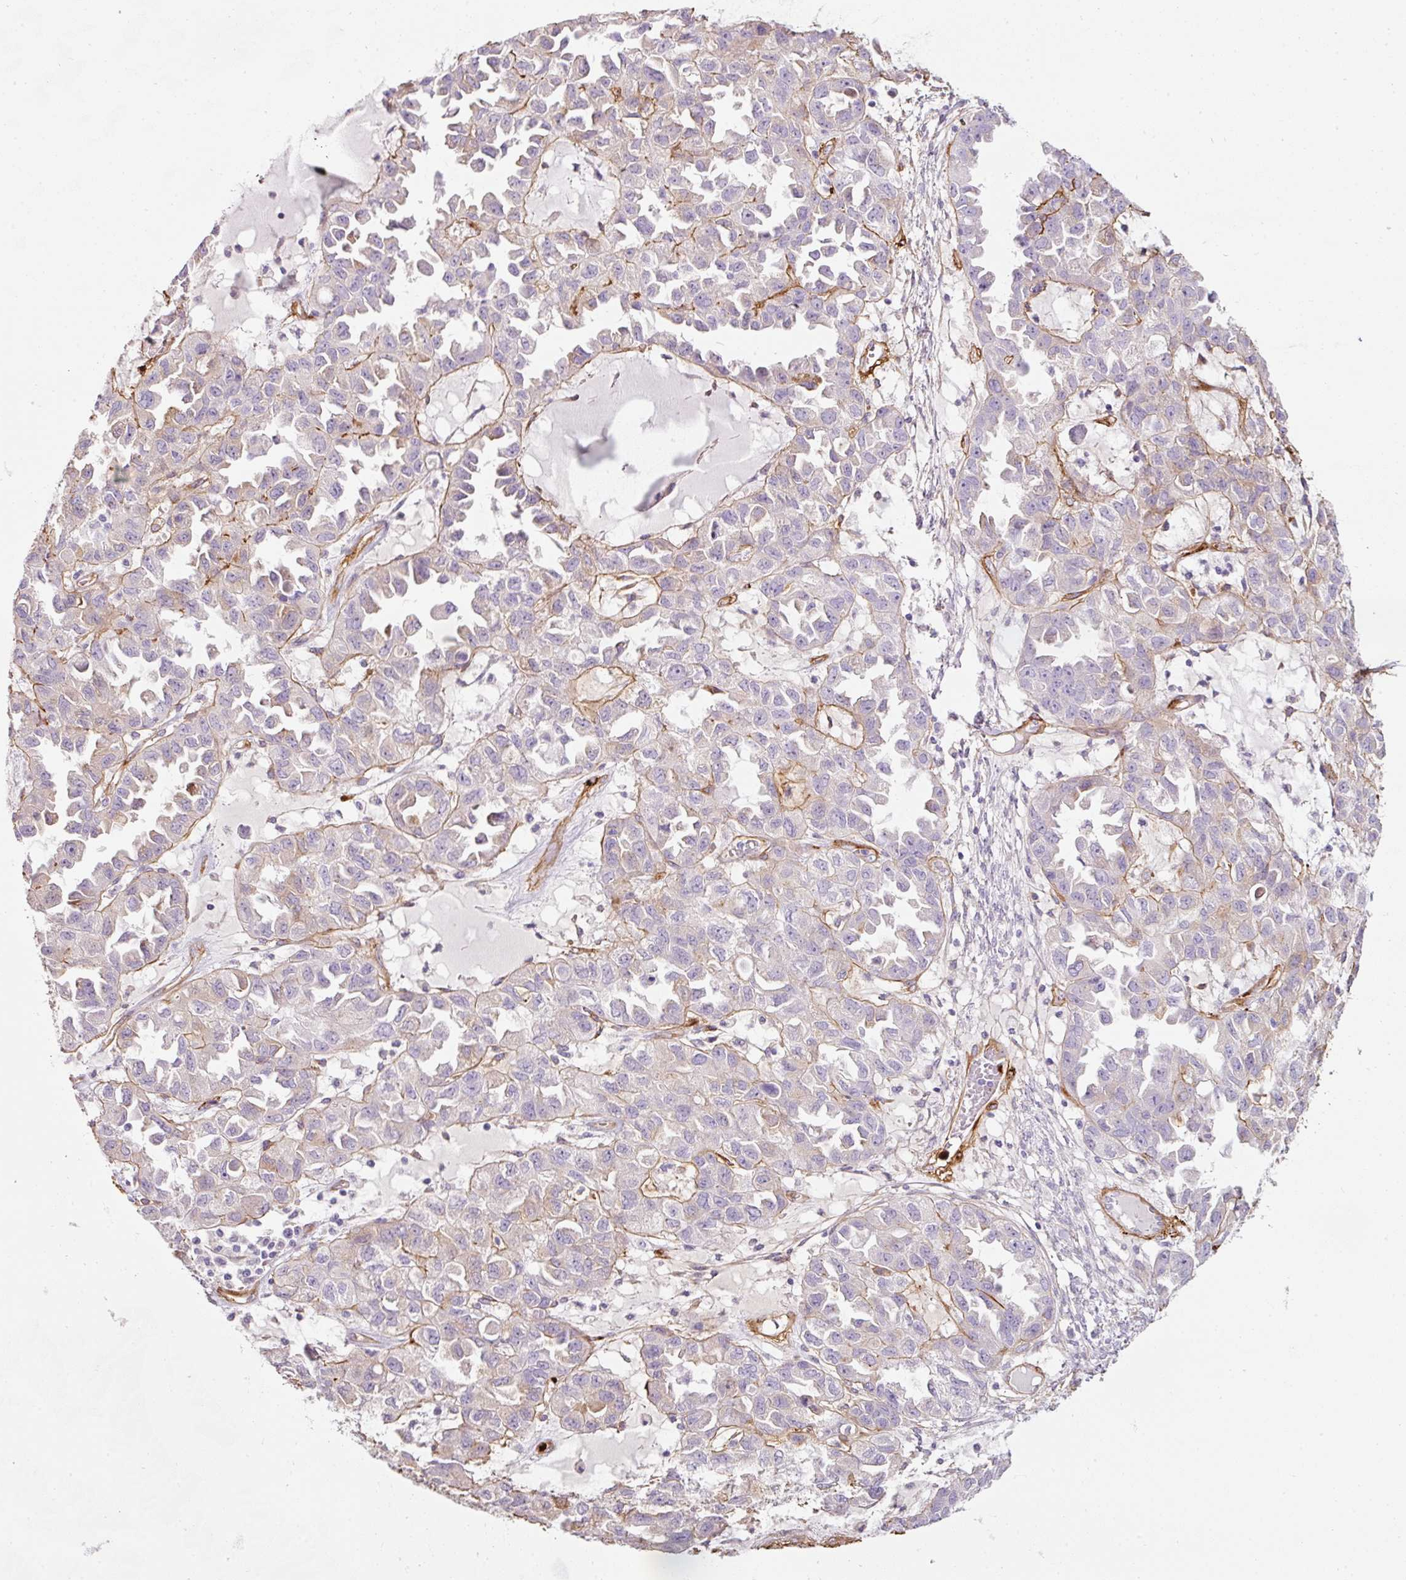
{"staining": {"intensity": "negative", "quantity": "none", "location": "none"}, "tissue": "ovarian cancer", "cell_type": "Tumor cells", "image_type": "cancer", "snomed": [{"axis": "morphology", "description": "Cystadenocarcinoma, serous, NOS"}, {"axis": "topography", "description": "Ovary"}], "caption": "Serous cystadenocarcinoma (ovarian) was stained to show a protein in brown. There is no significant positivity in tumor cells.", "gene": "LOXL4", "patient": {"sex": "female", "age": 84}}